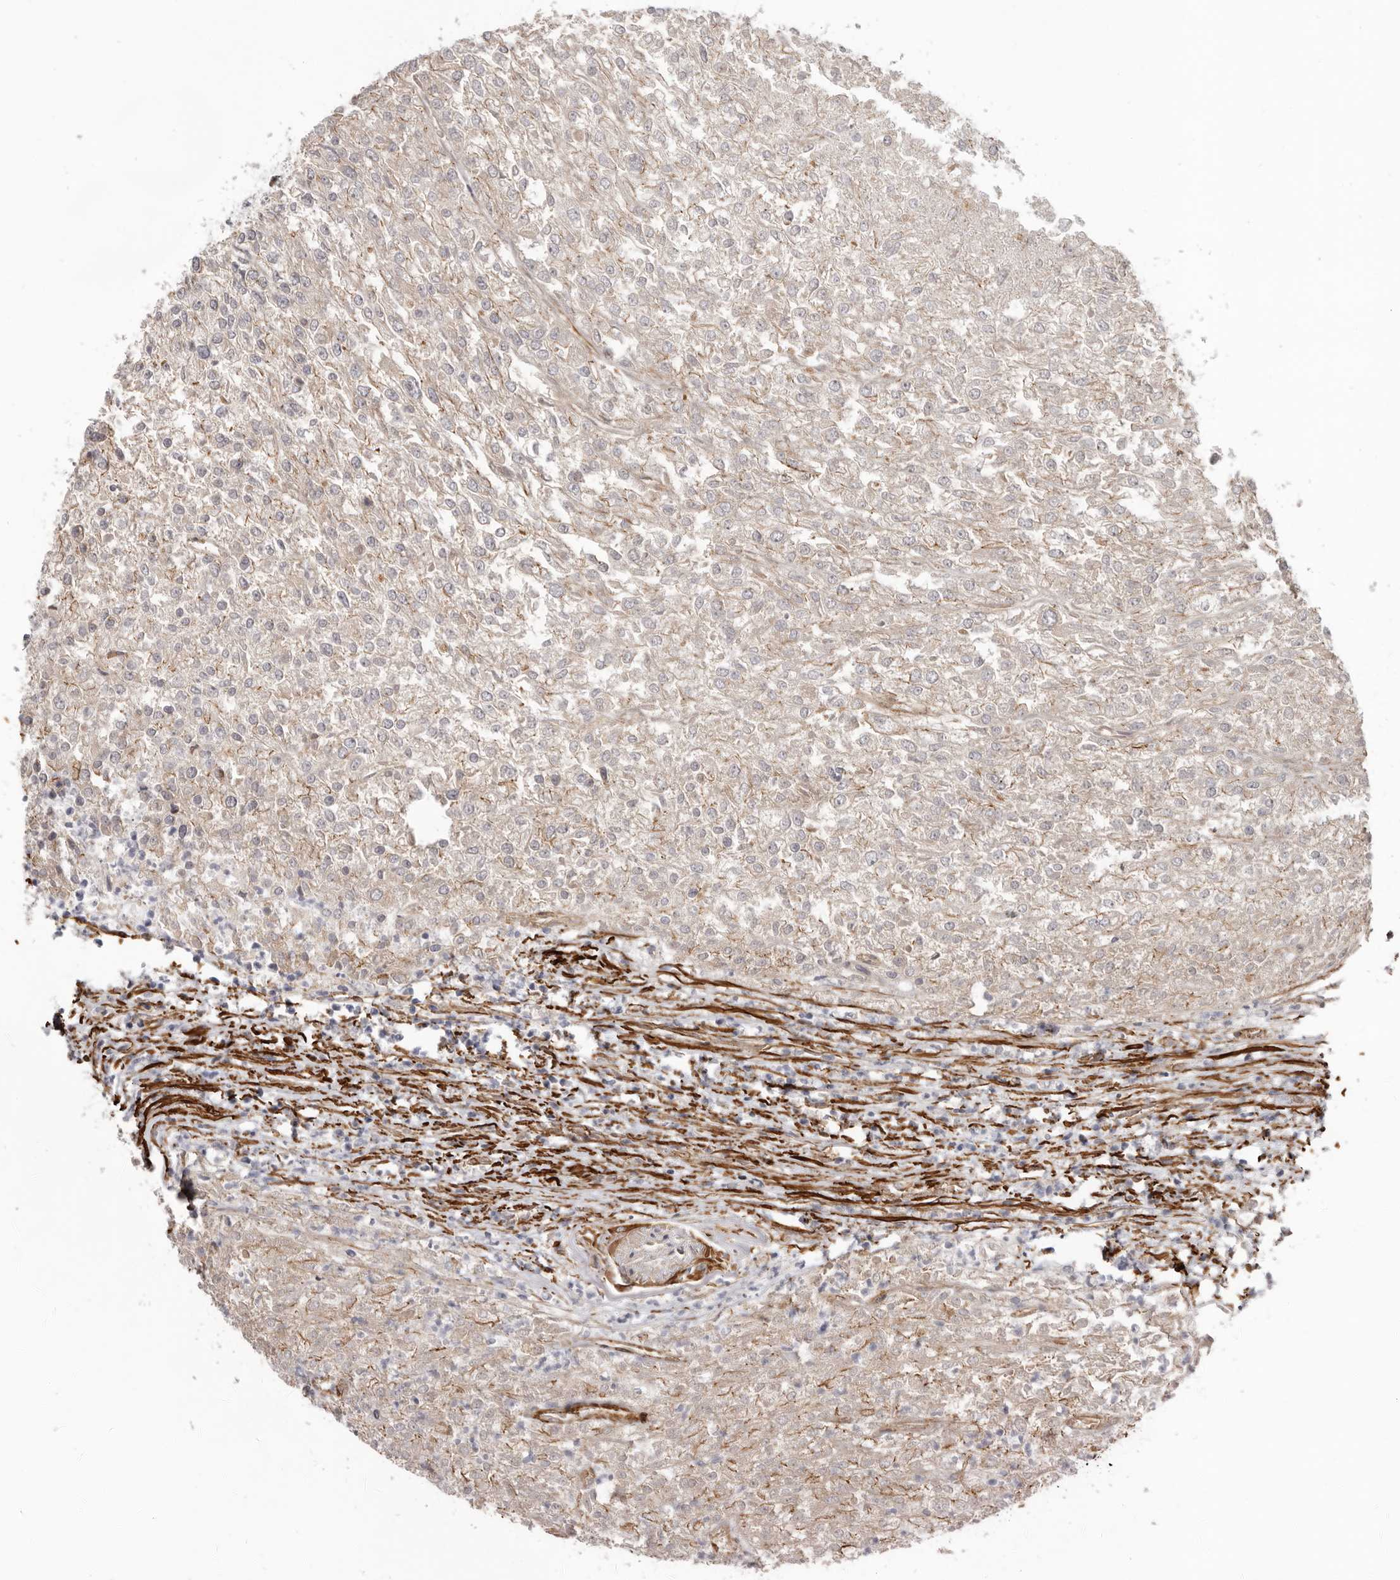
{"staining": {"intensity": "weak", "quantity": "<25%", "location": "cytoplasmic/membranous"}, "tissue": "renal cancer", "cell_type": "Tumor cells", "image_type": "cancer", "snomed": [{"axis": "morphology", "description": "Adenocarcinoma, NOS"}, {"axis": "topography", "description": "Kidney"}], "caption": "Tumor cells show no significant protein expression in renal cancer. The staining was performed using DAB (3,3'-diaminobenzidine) to visualize the protein expression in brown, while the nuclei were stained in blue with hematoxylin (Magnification: 20x).", "gene": "CGN", "patient": {"sex": "female", "age": 54}}